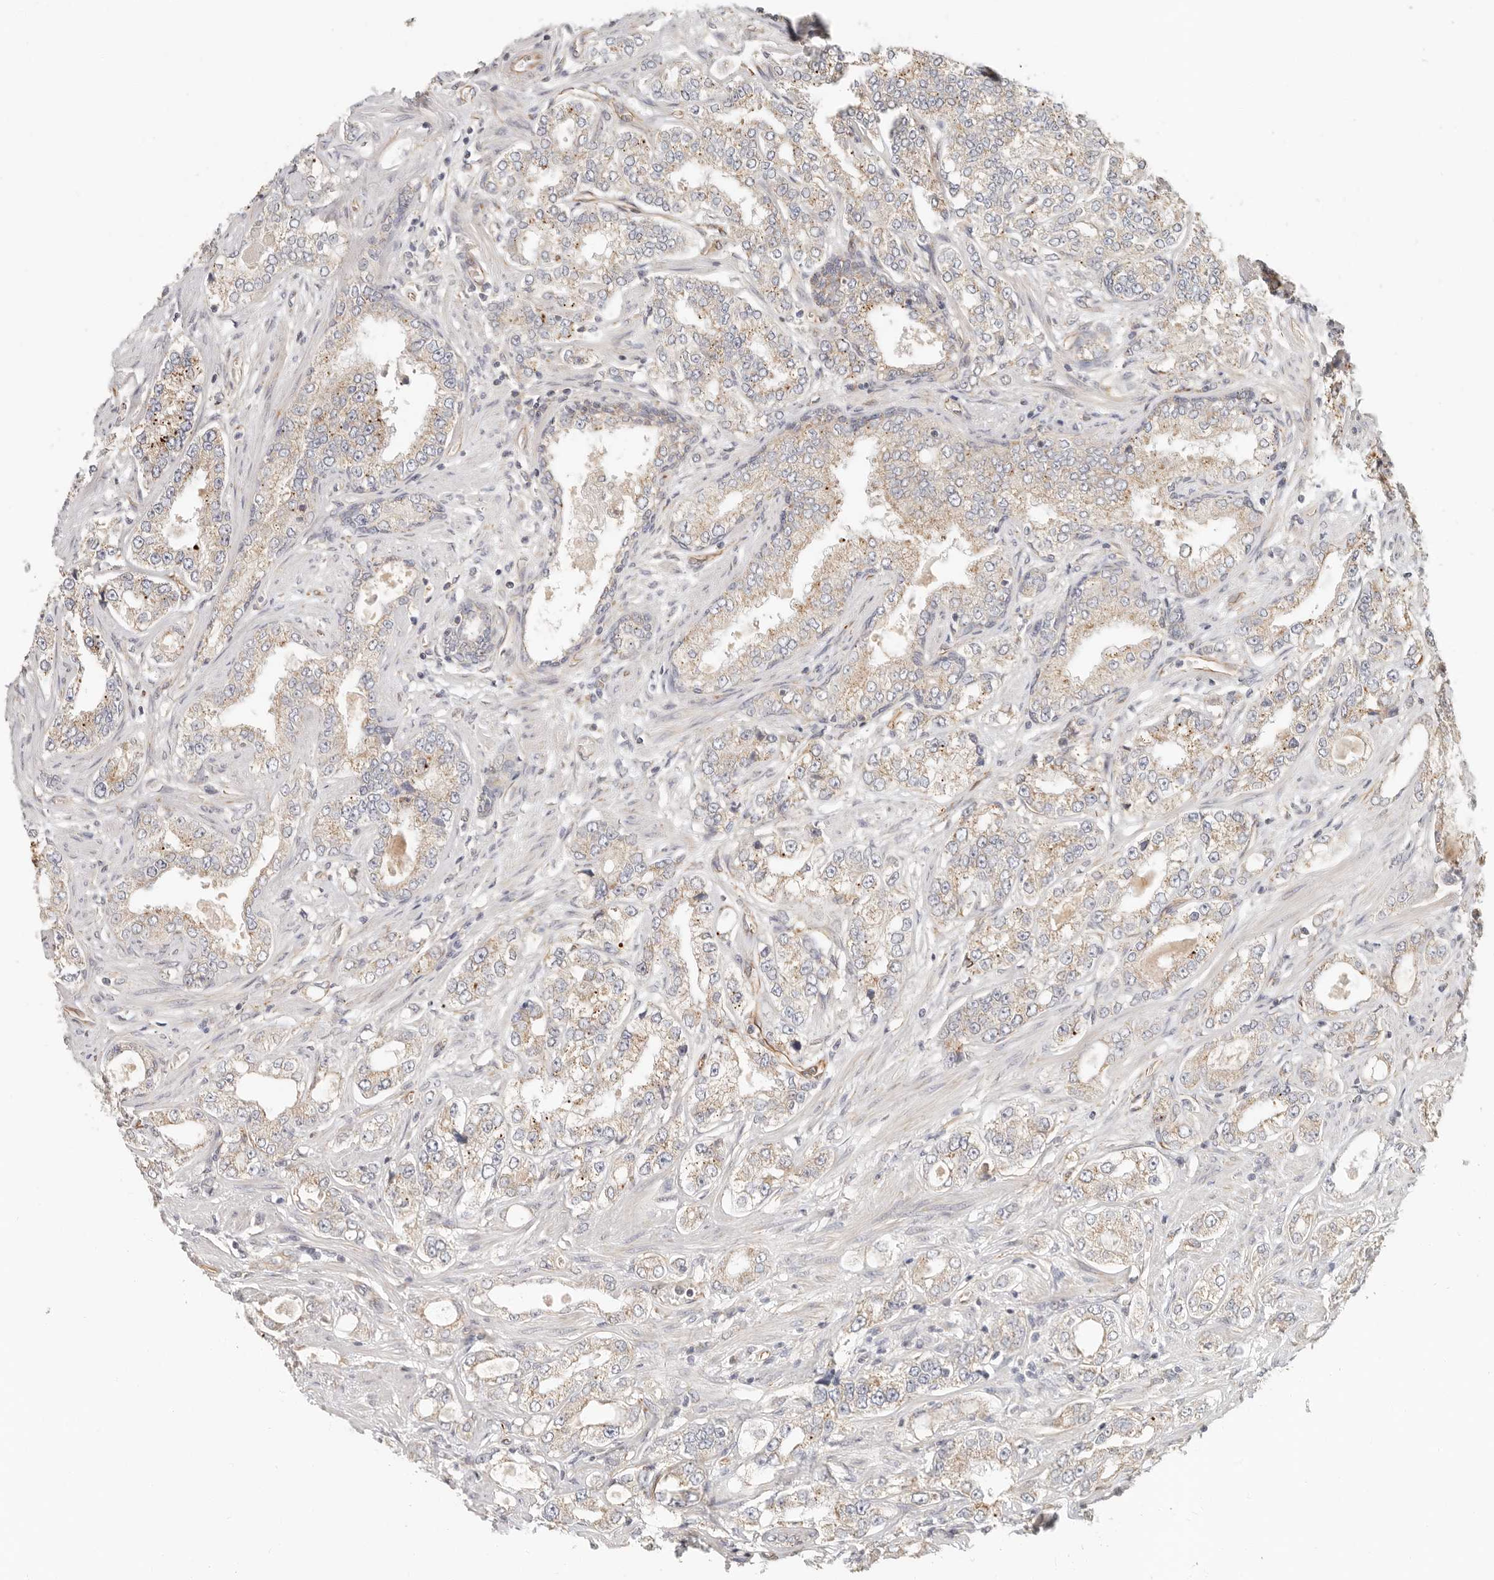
{"staining": {"intensity": "moderate", "quantity": "25%-75%", "location": "cytoplasmic/membranous"}, "tissue": "prostate cancer", "cell_type": "Tumor cells", "image_type": "cancer", "snomed": [{"axis": "morphology", "description": "Normal tissue, NOS"}, {"axis": "morphology", "description": "Adenocarcinoma, High grade"}, {"axis": "topography", "description": "Prostate"}], "caption": "Immunohistochemistry image of prostate adenocarcinoma (high-grade) stained for a protein (brown), which displays medium levels of moderate cytoplasmic/membranous expression in about 25%-75% of tumor cells.", "gene": "SPRING1", "patient": {"sex": "male", "age": 83}}